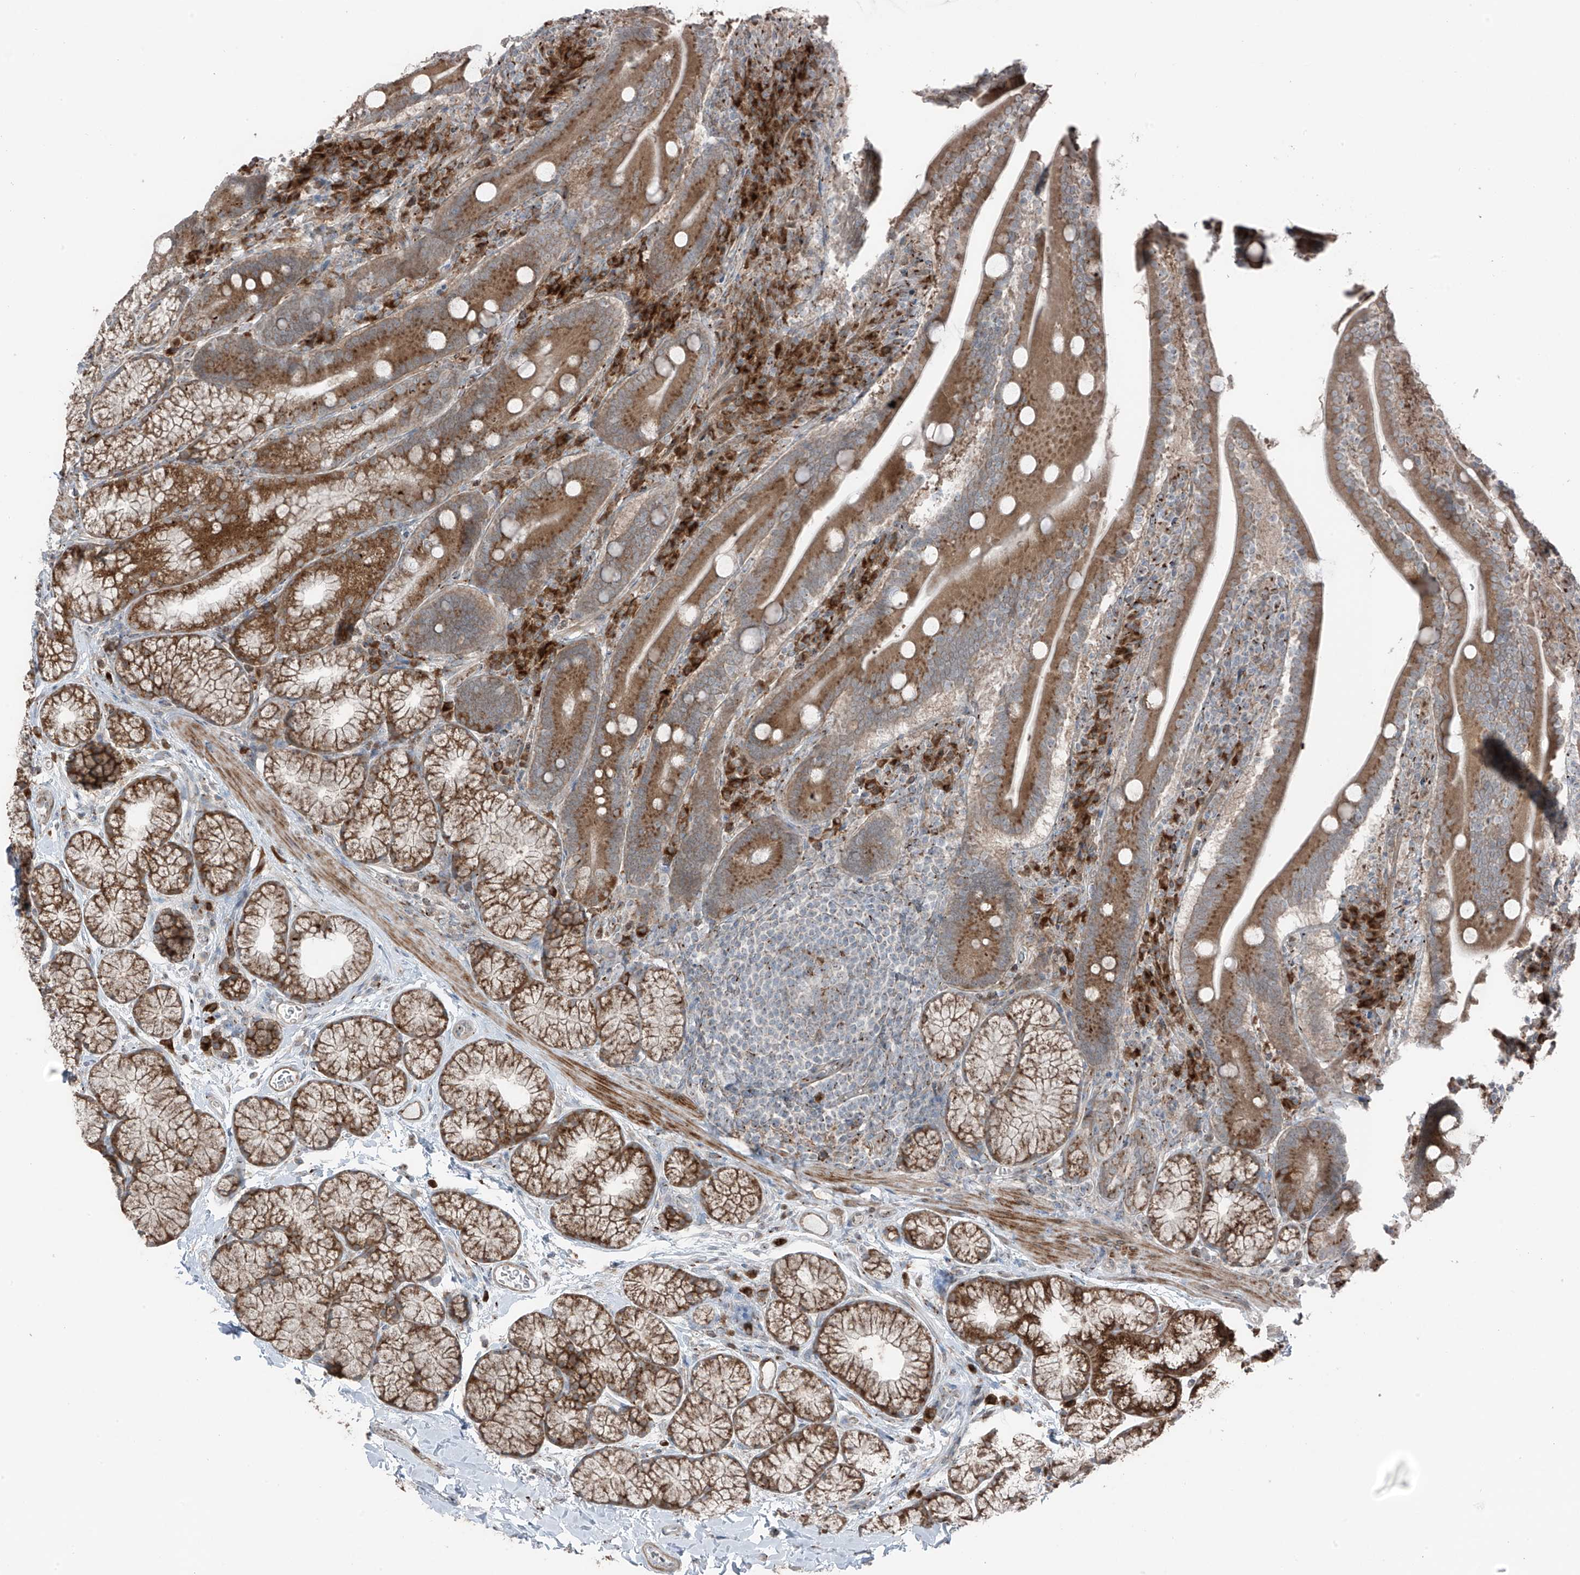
{"staining": {"intensity": "moderate", "quantity": ">75%", "location": "cytoplasmic/membranous"}, "tissue": "duodenum", "cell_type": "Glandular cells", "image_type": "normal", "snomed": [{"axis": "morphology", "description": "Normal tissue, NOS"}, {"axis": "topography", "description": "Duodenum"}], "caption": "High-magnification brightfield microscopy of benign duodenum stained with DAB (brown) and counterstained with hematoxylin (blue). glandular cells exhibit moderate cytoplasmic/membranous positivity is appreciated in about>75% of cells. The protein of interest is shown in brown color, while the nuclei are stained blue.", "gene": "ERLEC1", "patient": {"sex": "male", "age": 35}}